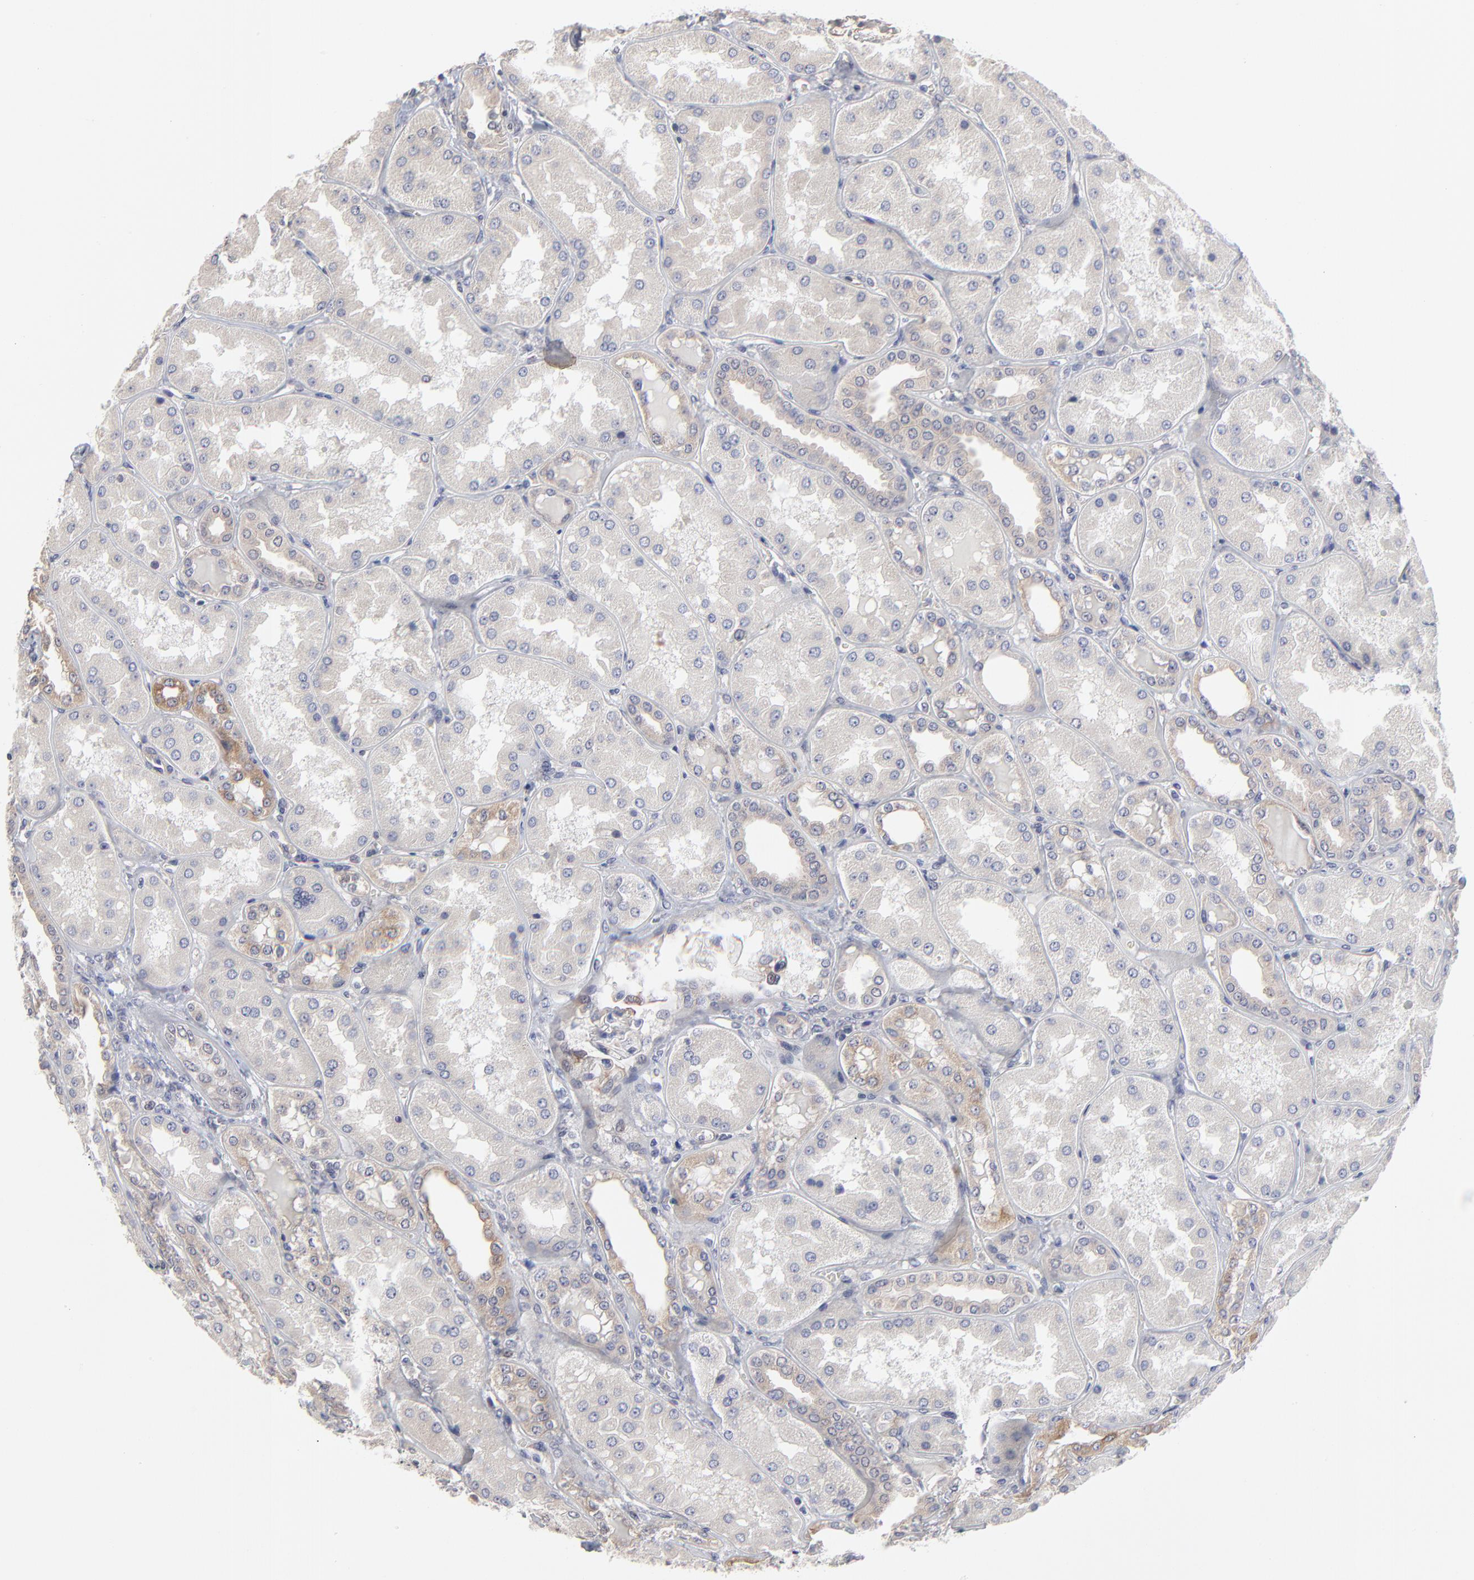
{"staining": {"intensity": "moderate", "quantity": "25%-75%", "location": "cytoplasmic/membranous"}, "tissue": "kidney", "cell_type": "Cells in glomeruli", "image_type": "normal", "snomed": [{"axis": "morphology", "description": "Normal tissue, NOS"}, {"axis": "topography", "description": "Kidney"}], "caption": "The immunohistochemical stain shows moderate cytoplasmic/membranous positivity in cells in glomeruli of benign kidney. The staining was performed using DAB to visualize the protein expression in brown, while the nuclei were stained in blue with hematoxylin (Magnification: 20x).", "gene": "MAGEA10", "patient": {"sex": "female", "age": 56}}